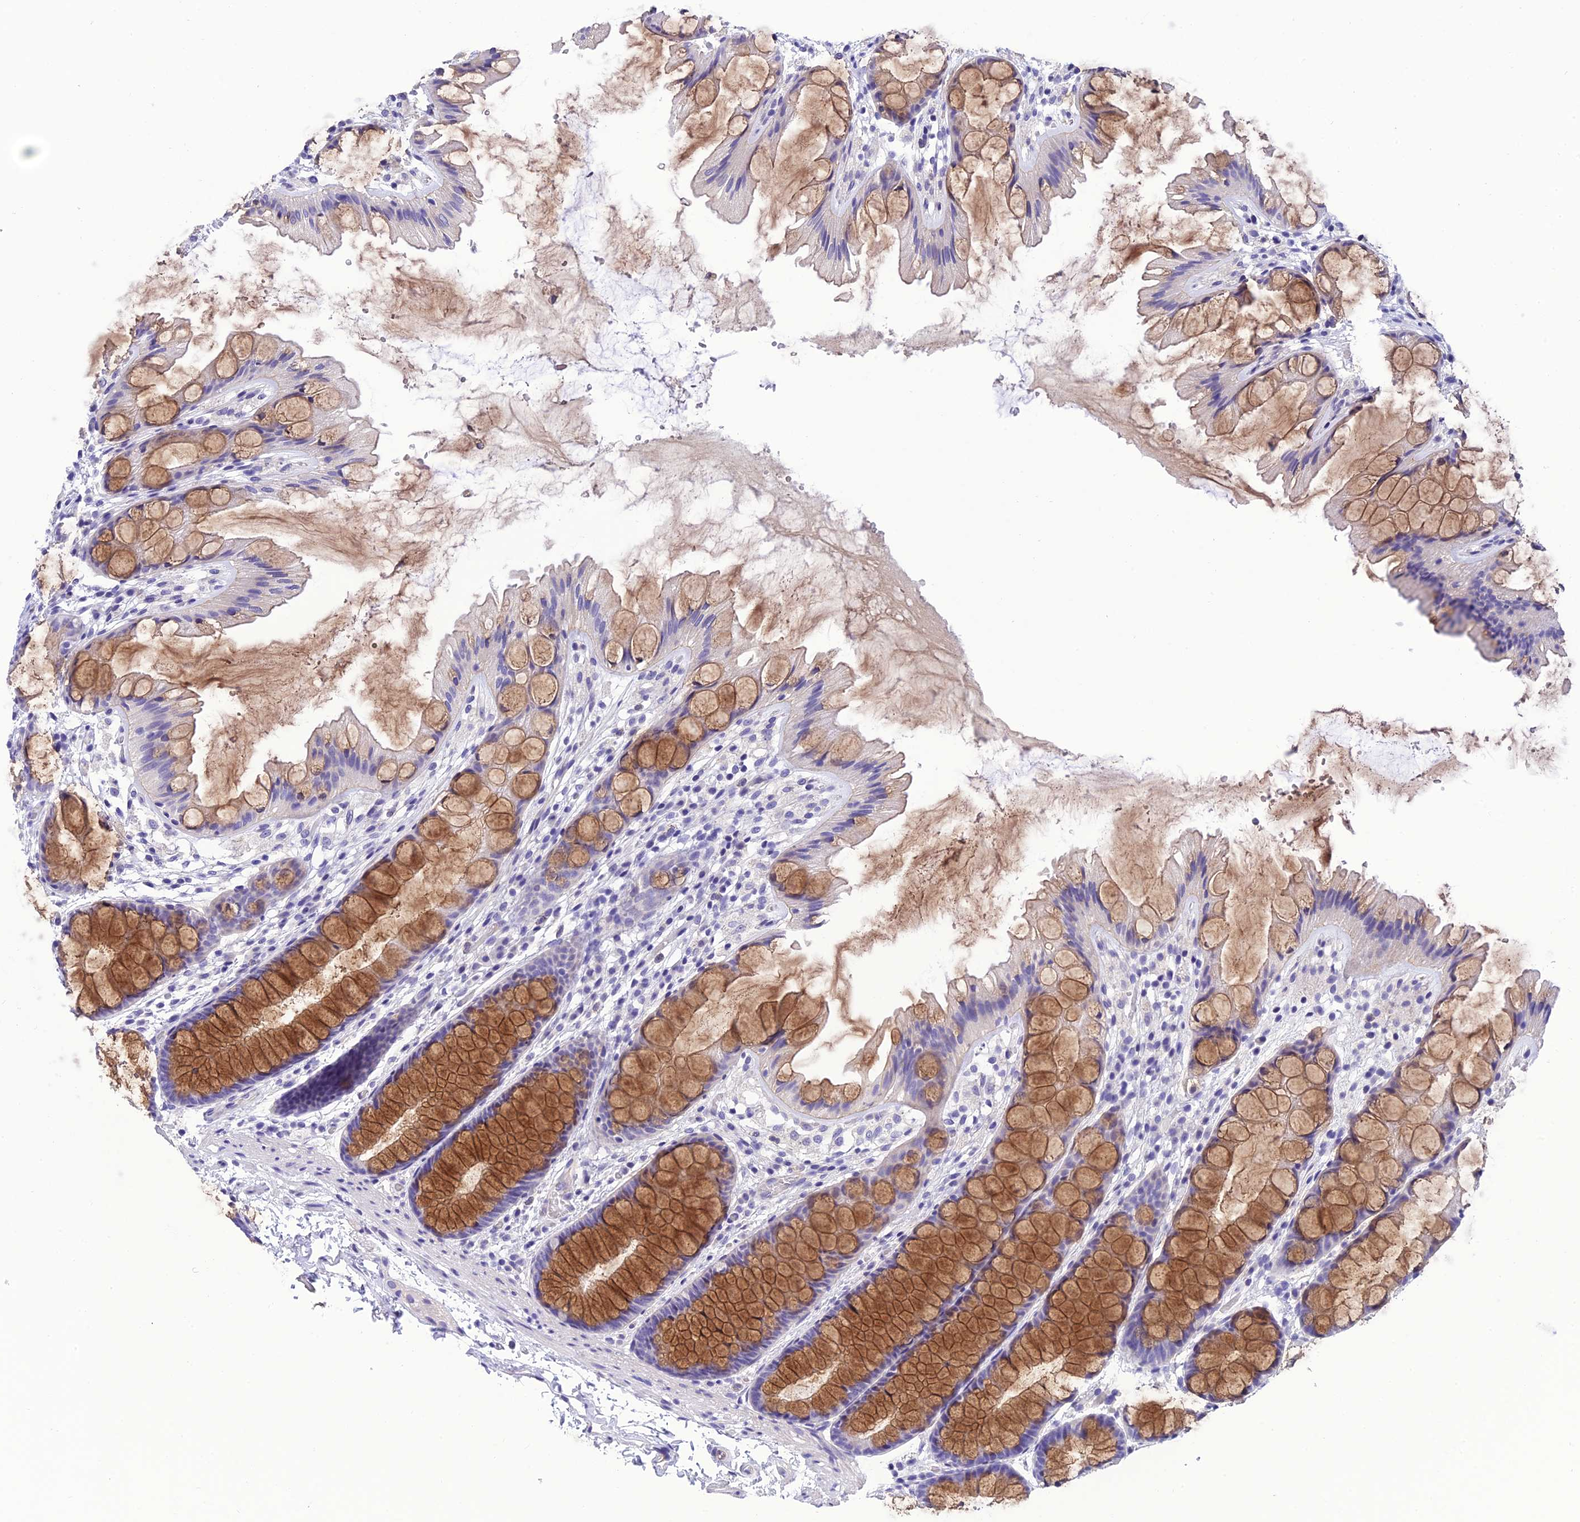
{"staining": {"intensity": "negative", "quantity": "none", "location": "none"}, "tissue": "colon", "cell_type": "Endothelial cells", "image_type": "normal", "snomed": [{"axis": "morphology", "description": "Normal tissue, NOS"}, {"axis": "topography", "description": "Colon"}], "caption": "There is no significant expression in endothelial cells of colon. Brightfield microscopy of immunohistochemistry stained with DAB (3,3'-diaminobenzidine) (brown) and hematoxylin (blue), captured at high magnification.", "gene": "C17orf67", "patient": {"sex": "male", "age": 47}}